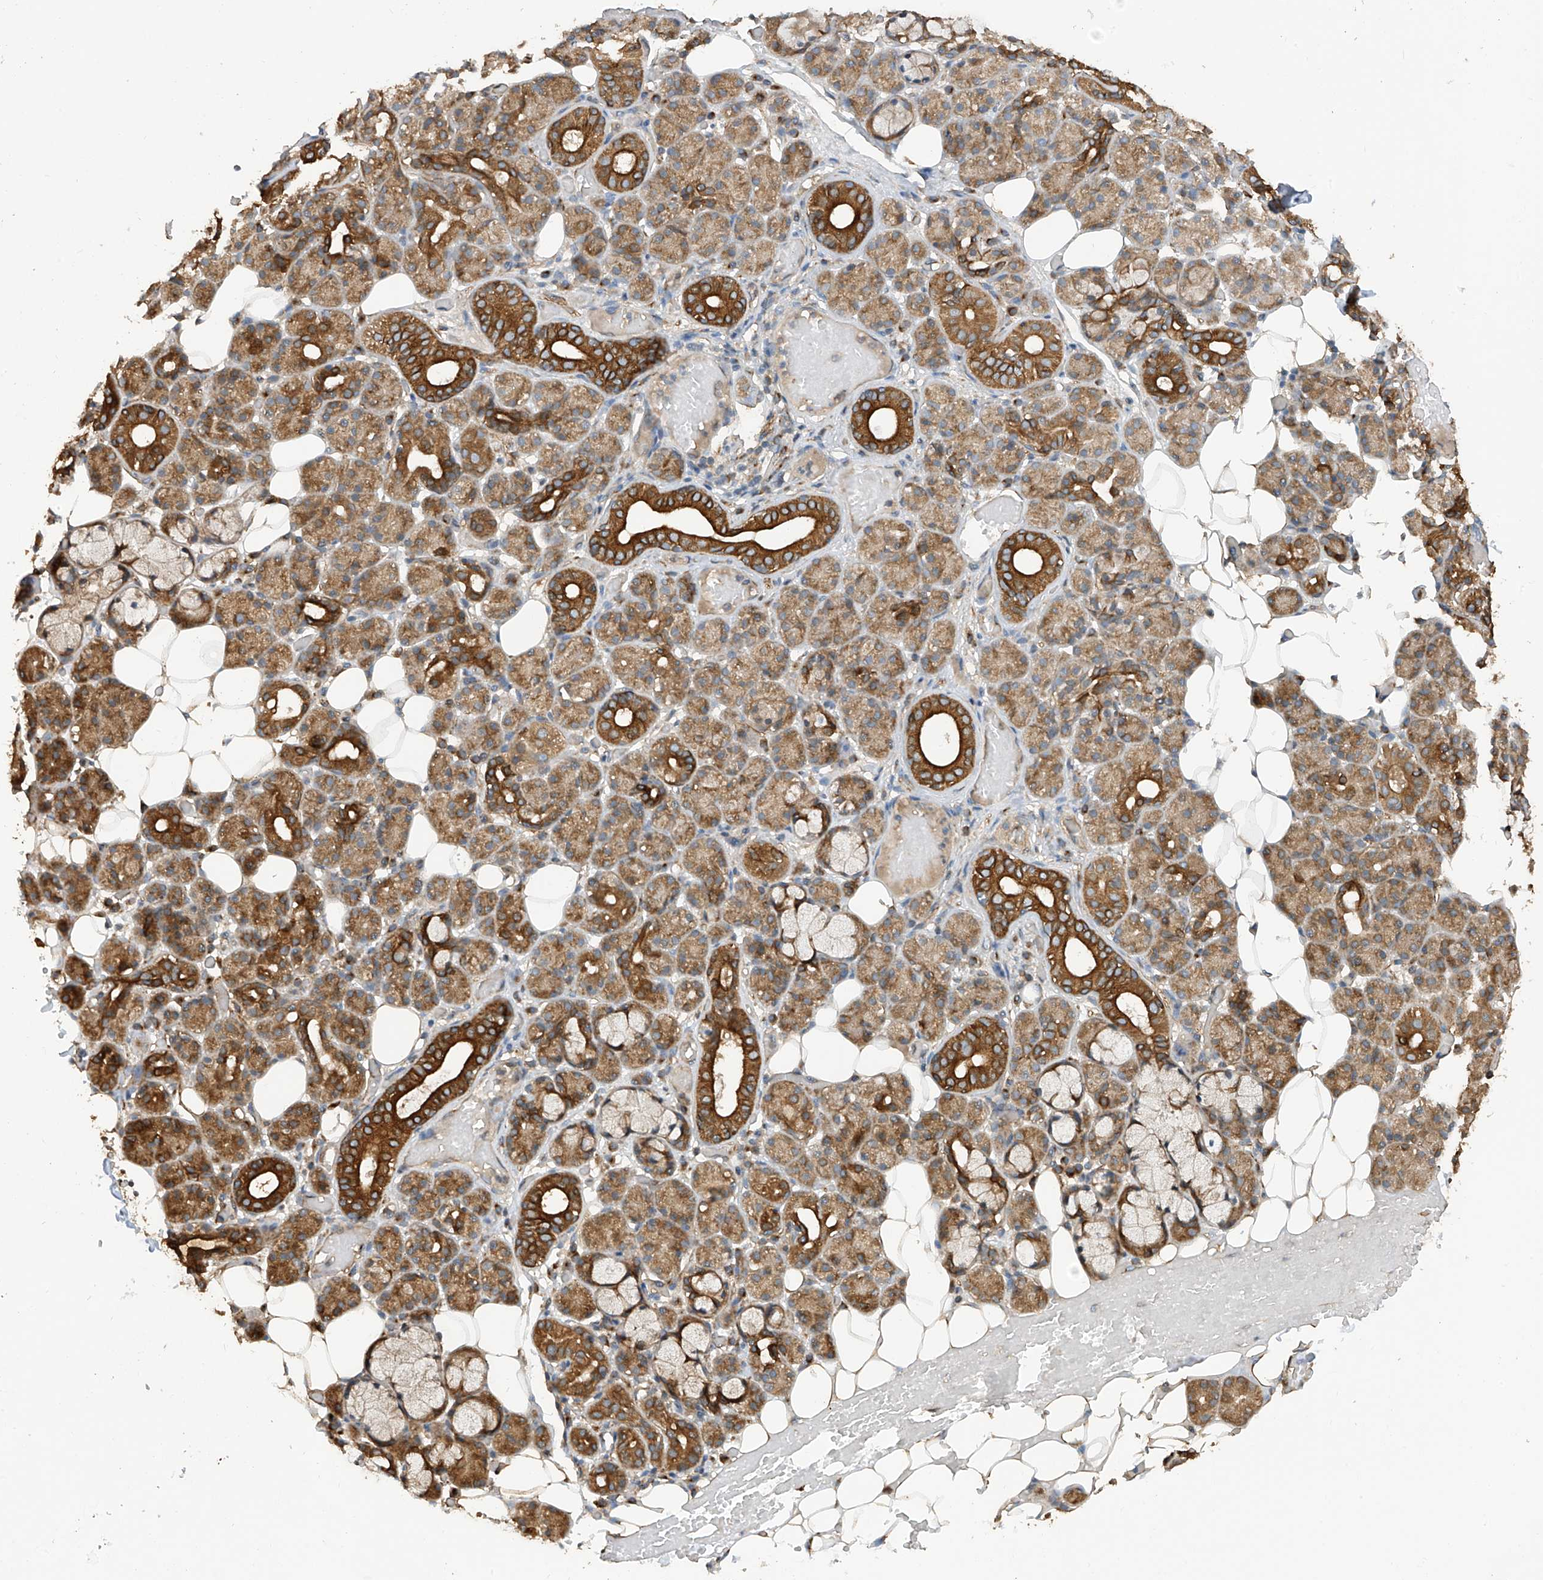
{"staining": {"intensity": "strong", "quantity": "25%-75%", "location": "cytoplasmic/membranous"}, "tissue": "salivary gland", "cell_type": "Glandular cells", "image_type": "normal", "snomed": [{"axis": "morphology", "description": "Normal tissue, NOS"}, {"axis": "topography", "description": "Salivary gland"}], "caption": "High-magnification brightfield microscopy of benign salivary gland stained with DAB (brown) and counterstained with hematoxylin (blue). glandular cells exhibit strong cytoplasmic/membranous expression is present in approximately25%-75% of cells.", "gene": "RPAIN", "patient": {"sex": "male", "age": 63}}